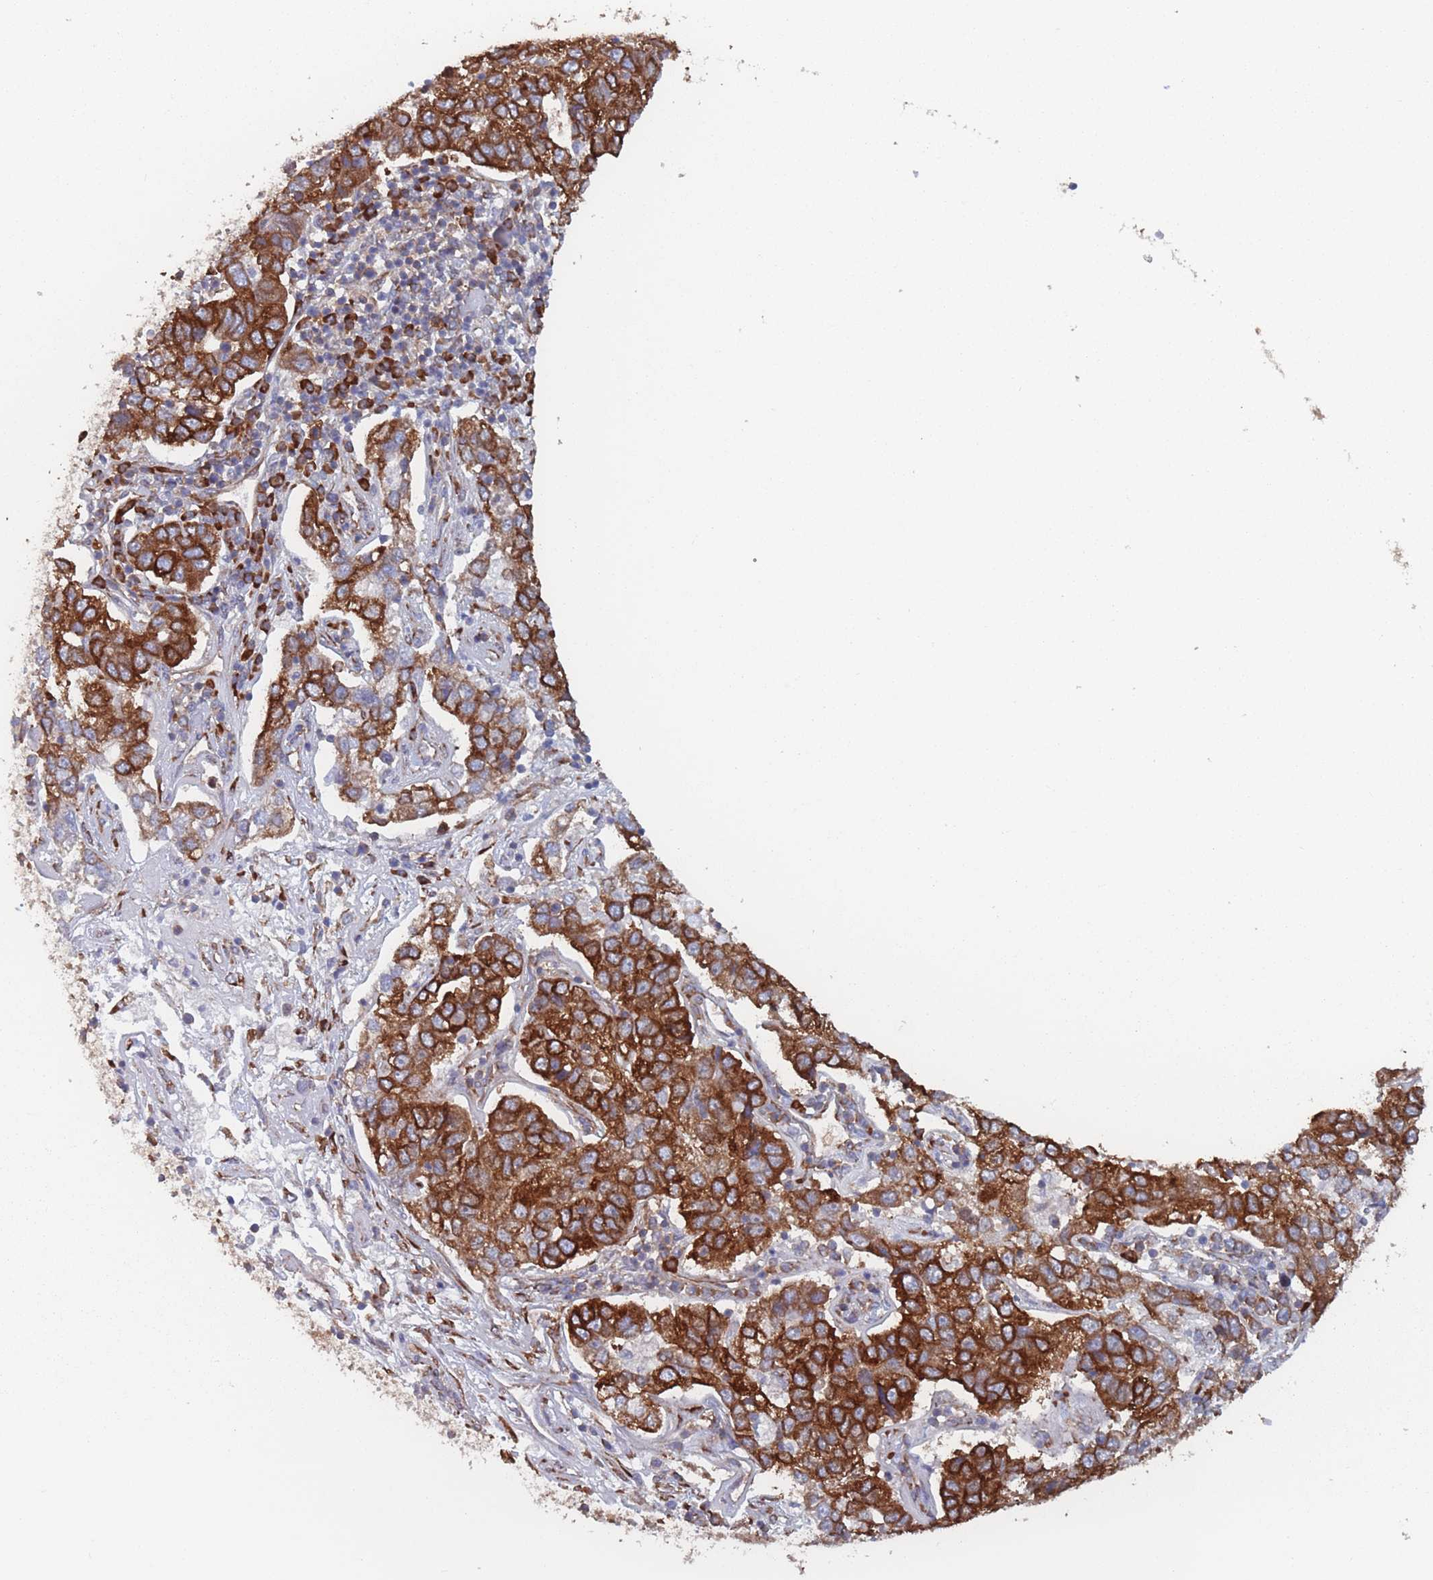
{"staining": {"intensity": "strong", "quantity": ">75%", "location": "cytoplasmic/membranous"}, "tissue": "pancreatic cancer", "cell_type": "Tumor cells", "image_type": "cancer", "snomed": [{"axis": "morphology", "description": "Adenocarcinoma, NOS"}, {"axis": "topography", "description": "Pancreas"}], "caption": "Immunohistochemical staining of human pancreatic adenocarcinoma reveals high levels of strong cytoplasmic/membranous staining in approximately >75% of tumor cells. (IHC, brightfield microscopy, high magnification).", "gene": "EEF1B2", "patient": {"sex": "female", "age": 61}}